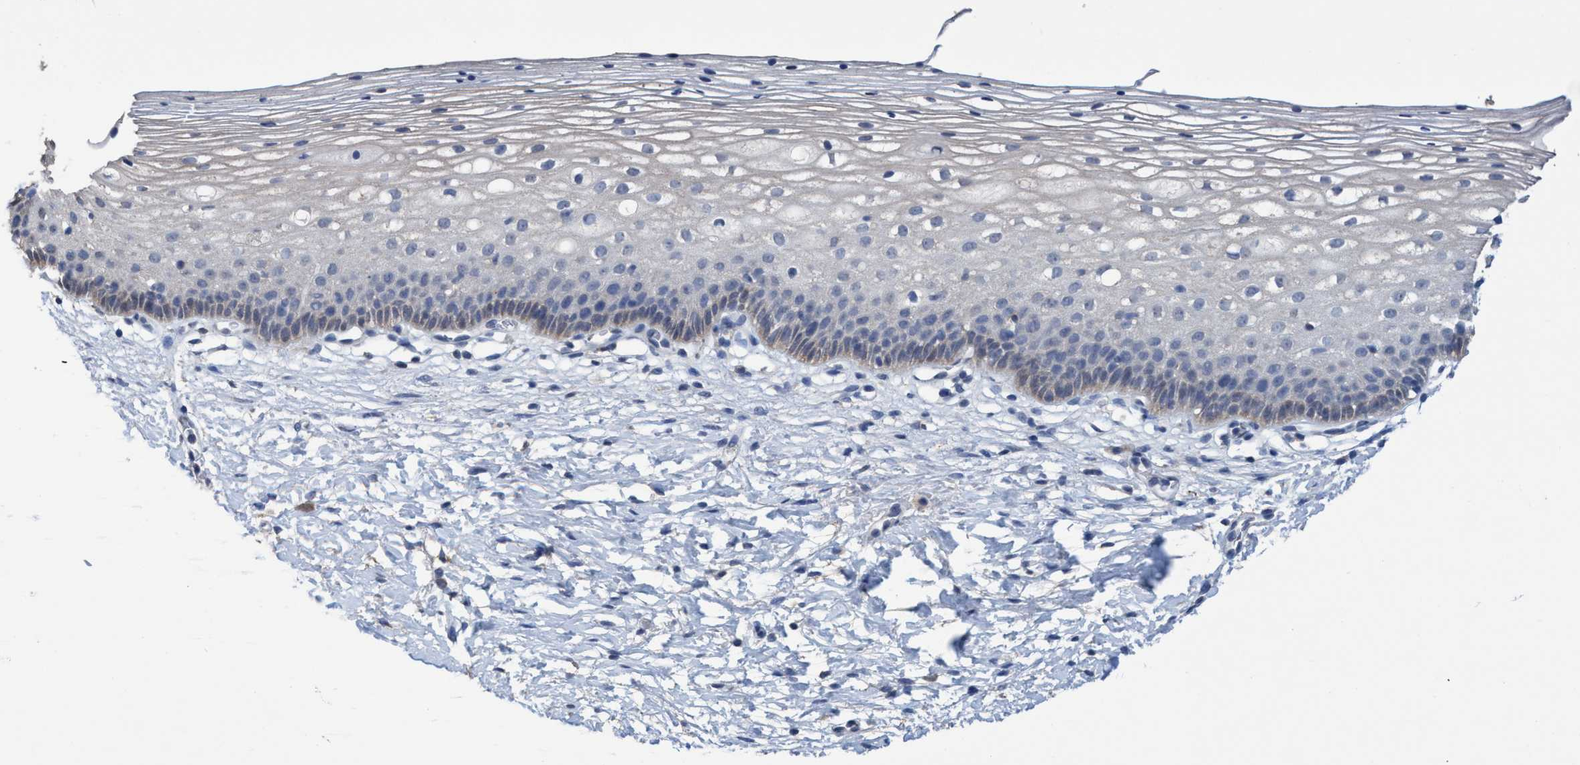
{"staining": {"intensity": "weak", "quantity": "<25%", "location": "cytoplasmic/membranous"}, "tissue": "cervix", "cell_type": "Glandular cells", "image_type": "normal", "snomed": [{"axis": "morphology", "description": "Normal tissue, NOS"}, {"axis": "topography", "description": "Cervix"}], "caption": "High power microscopy photomicrograph of an immunohistochemistry (IHC) image of normal cervix, revealing no significant expression in glandular cells. The staining is performed using DAB (3,3'-diaminobenzidine) brown chromogen with nuclei counter-stained in using hematoxylin.", "gene": "GLOD4", "patient": {"sex": "female", "age": 72}}